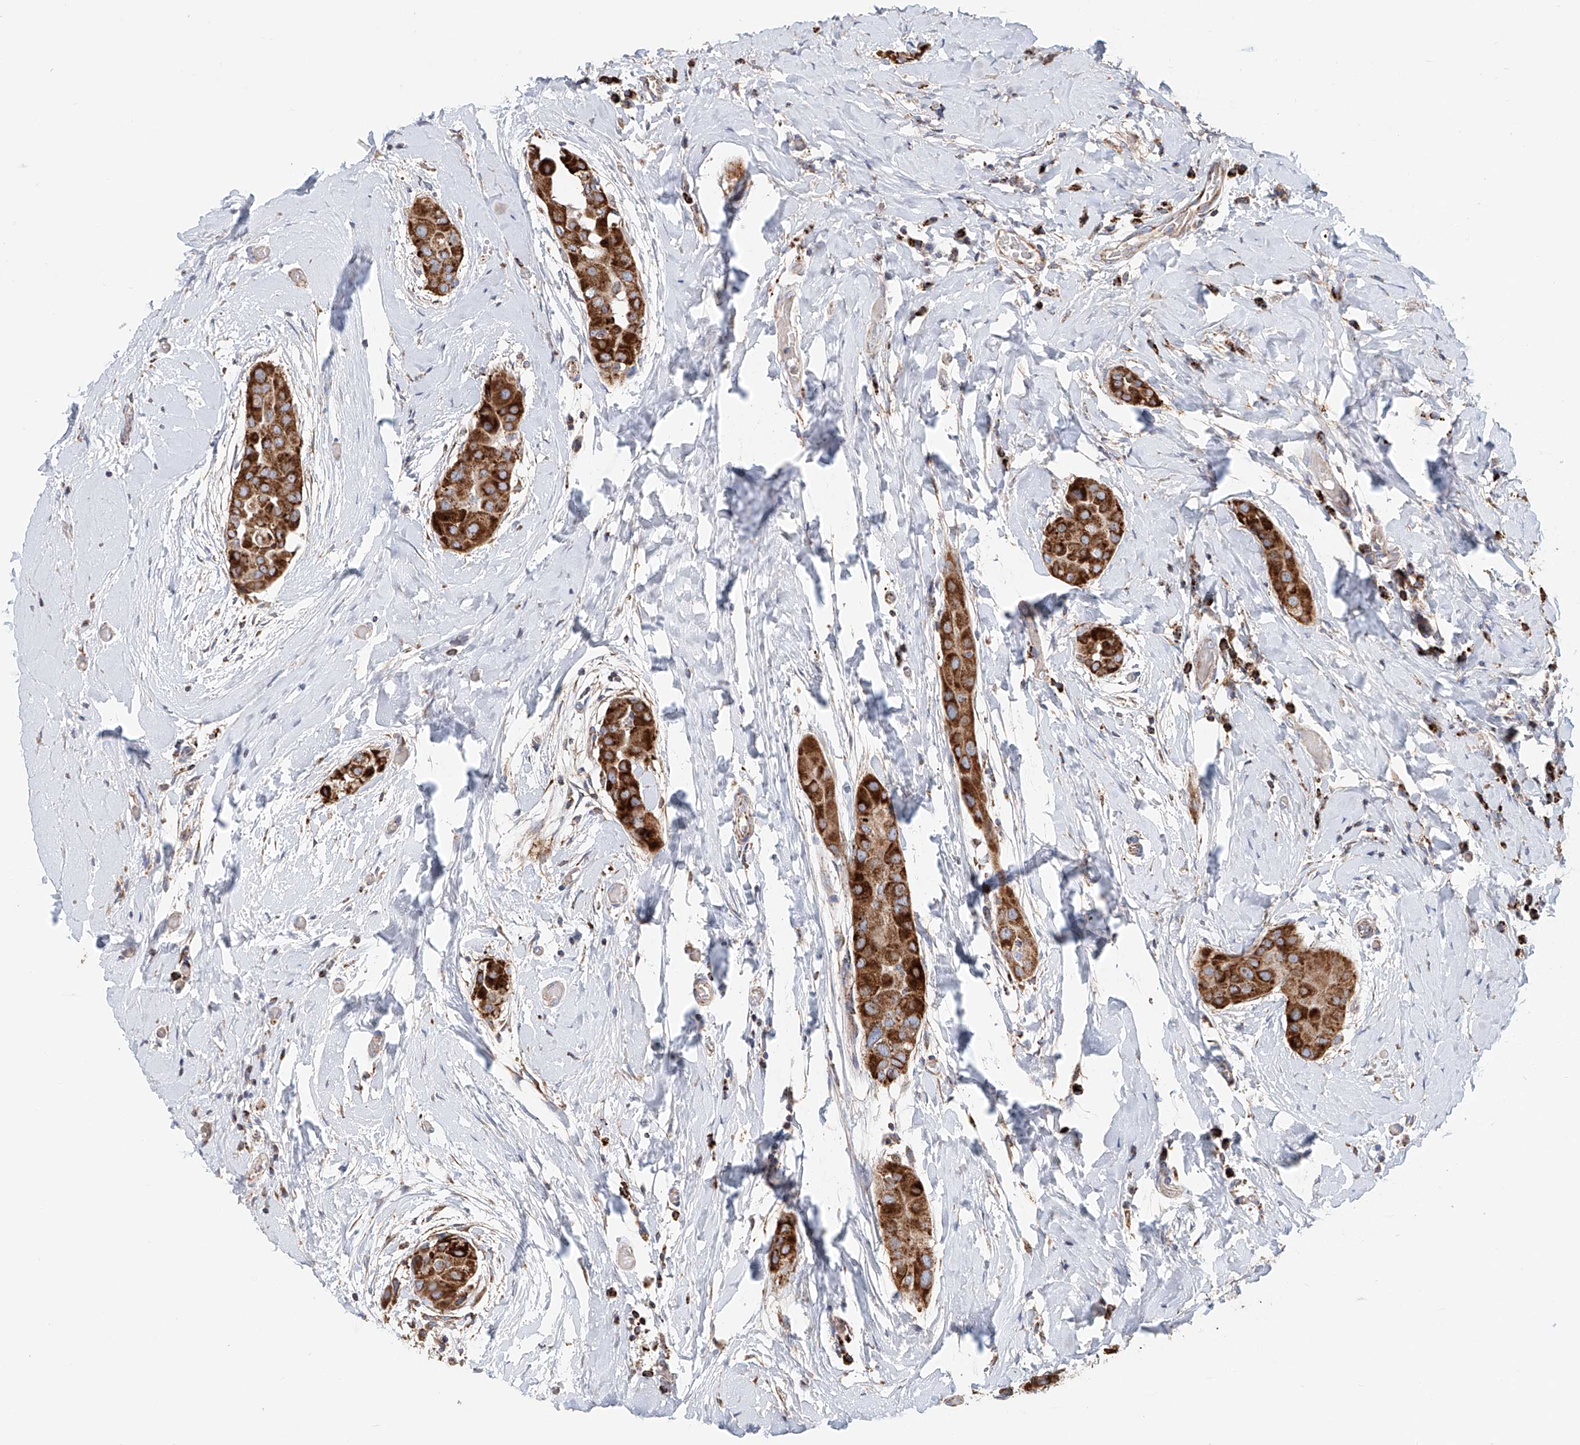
{"staining": {"intensity": "strong", "quantity": ">75%", "location": "cytoplasmic/membranous"}, "tissue": "thyroid cancer", "cell_type": "Tumor cells", "image_type": "cancer", "snomed": [{"axis": "morphology", "description": "Papillary adenocarcinoma, NOS"}, {"axis": "topography", "description": "Thyroid gland"}], "caption": "Protein analysis of papillary adenocarcinoma (thyroid) tissue exhibits strong cytoplasmic/membranous expression in about >75% of tumor cells.", "gene": "MCL1", "patient": {"sex": "male", "age": 33}}